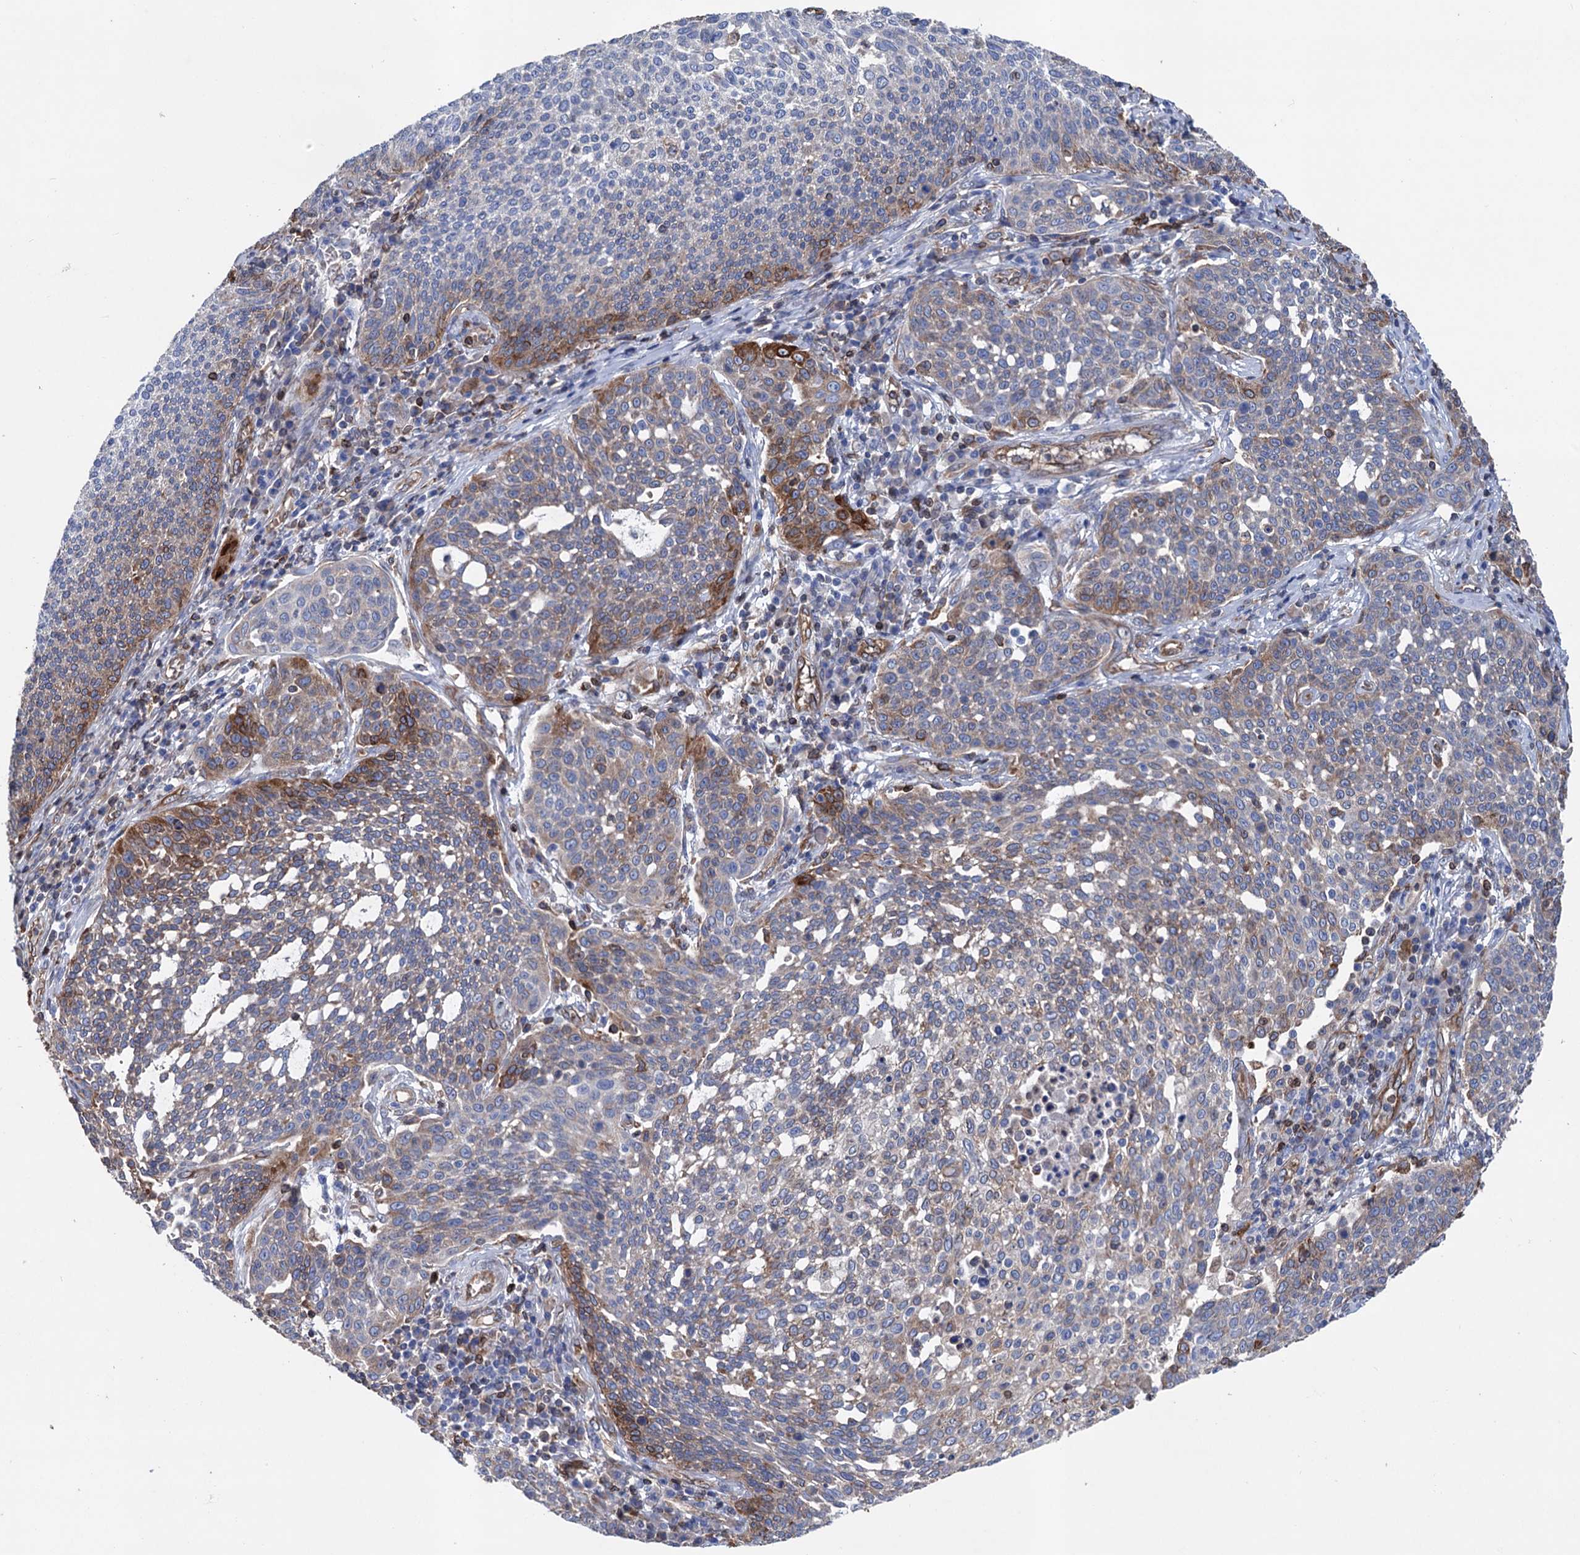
{"staining": {"intensity": "strong", "quantity": "<25%", "location": "cytoplasmic/membranous"}, "tissue": "cervical cancer", "cell_type": "Tumor cells", "image_type": "cancer", "snomed": [{"axis": "morphology", "description": "Squamous cell carcinoma, NOS"}, {"axis": "topography", "description": "Cervix"}], "caption": "Immunohistochemical staining of human cervical cancer (squamous cell carcinoma) reveals medium levels of strong cytoplasmic/membranous protein expression in about <25% of tumor cells.", "gene": "STING1", "patient": {"sex": "female", "age": 34}}